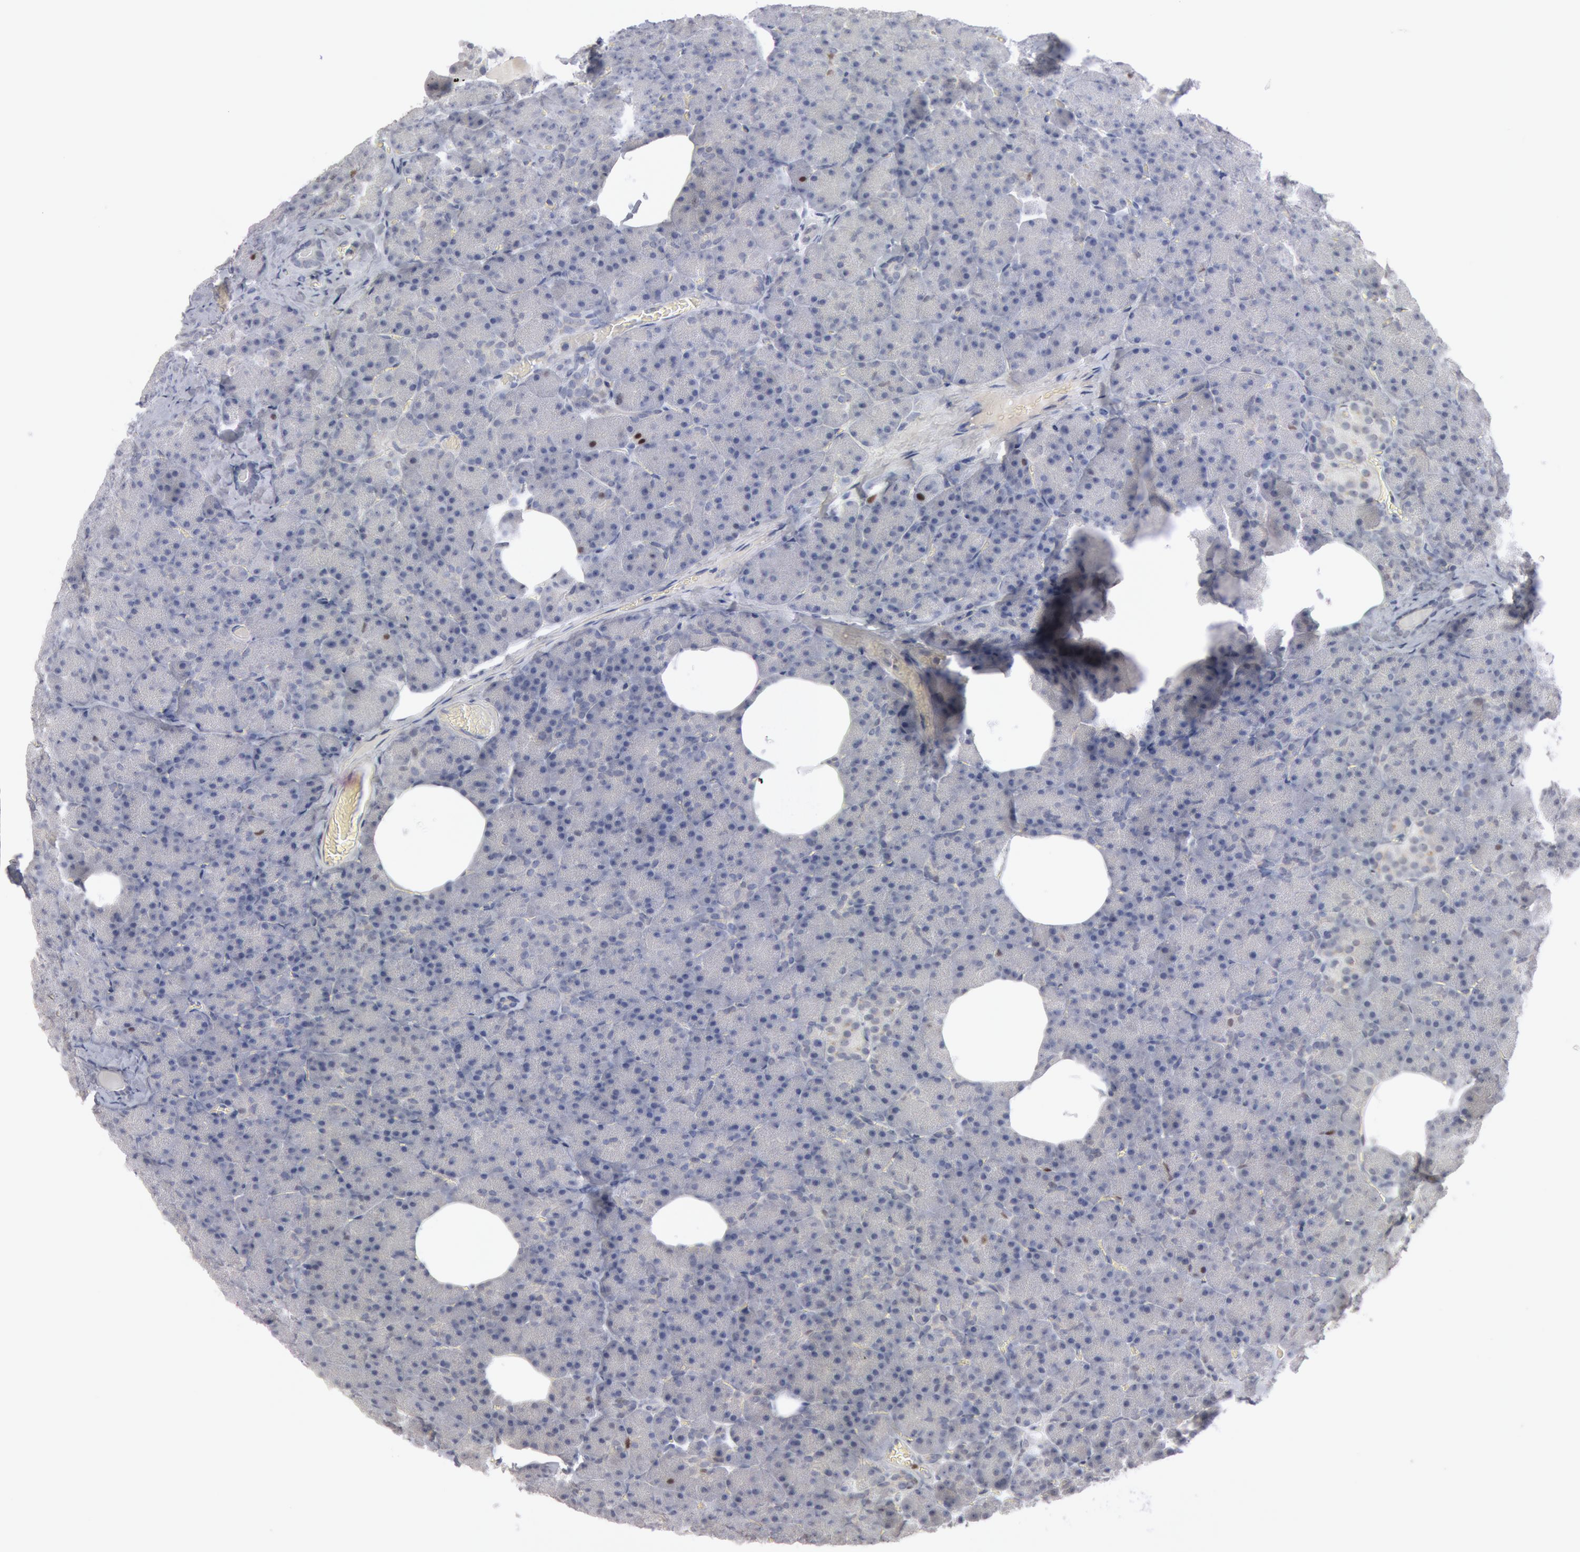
{"staining": {"intensity": "negative", "quantity": "none", "location": "none"}, "tissue": "pancreas", "cell_type": "Exocrine glandular cells", "image_type": "normal", "snomed": [{"axis": "morphology", "description": "Normal tissue, NOS"}, {"axis": "topography", "description": "Pancreas"}], "caption": "Immunohistochemistry image of unremarkable pancreas stained for a protein (brown), which shows no staining in exocrine glandular cells. The staining is performed using DAB (3,3'-diaminobenzidine) brown chromogen with nuclei counter-stained in using hematoxylin.", "gene": "WDHD1", "patient": {"sex": "female", "age": 35}}